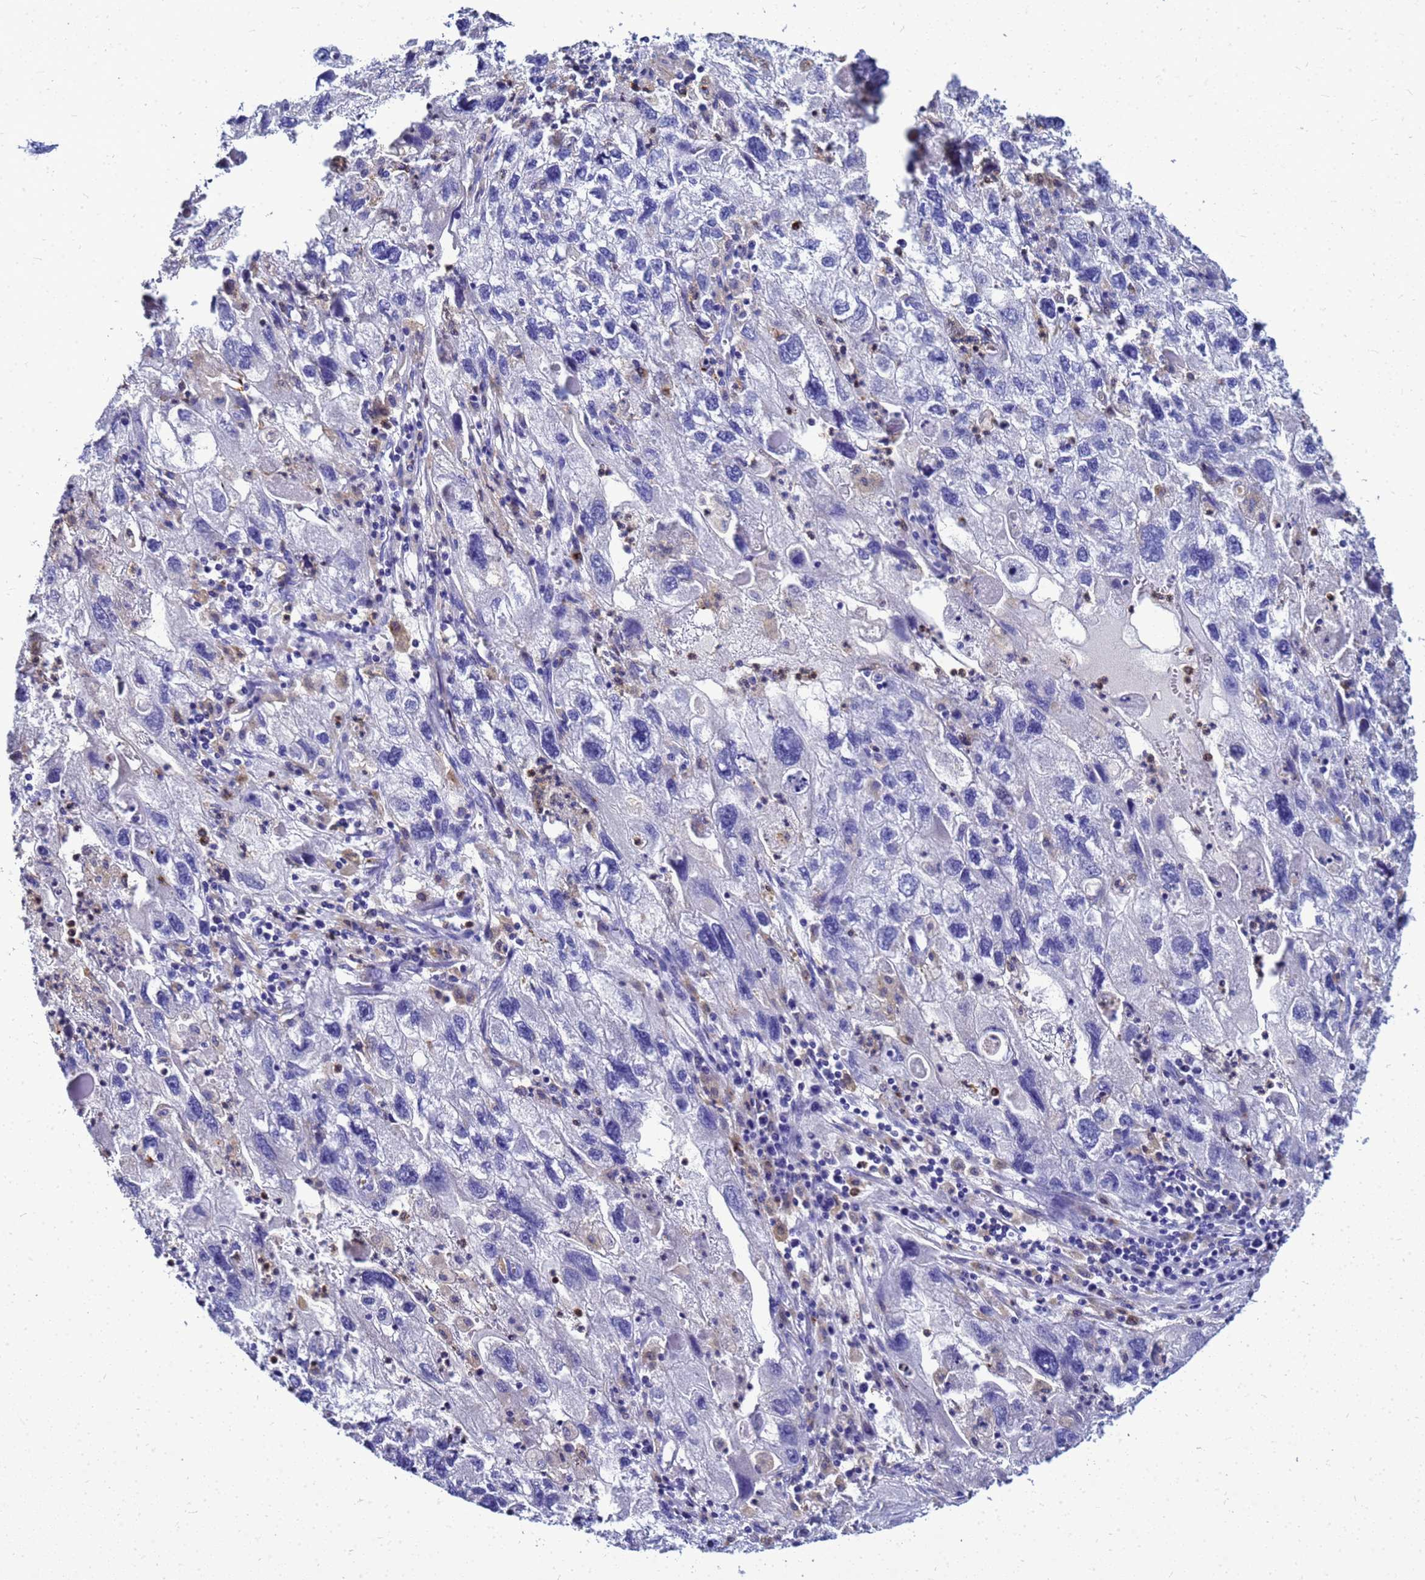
{"staining": {"intensity": "negative", "quantity": "none", "location": "none"}, "tissue": "endometrial cancer", "cell_type": "Tumor cells", "image_type": "cancer", "snomed": [{"axis": "morphology", "description": "Adenocarcinoma, NOS"}, {"axis": "topography", "description": "Endometrium"}], "caption": "Endometrial adenocarcinoma was stained to show a protein in brown. There is no significant expression in tumor cells.", "gene": "CSTA", "patient": {"sex": "female", "age": 49}}